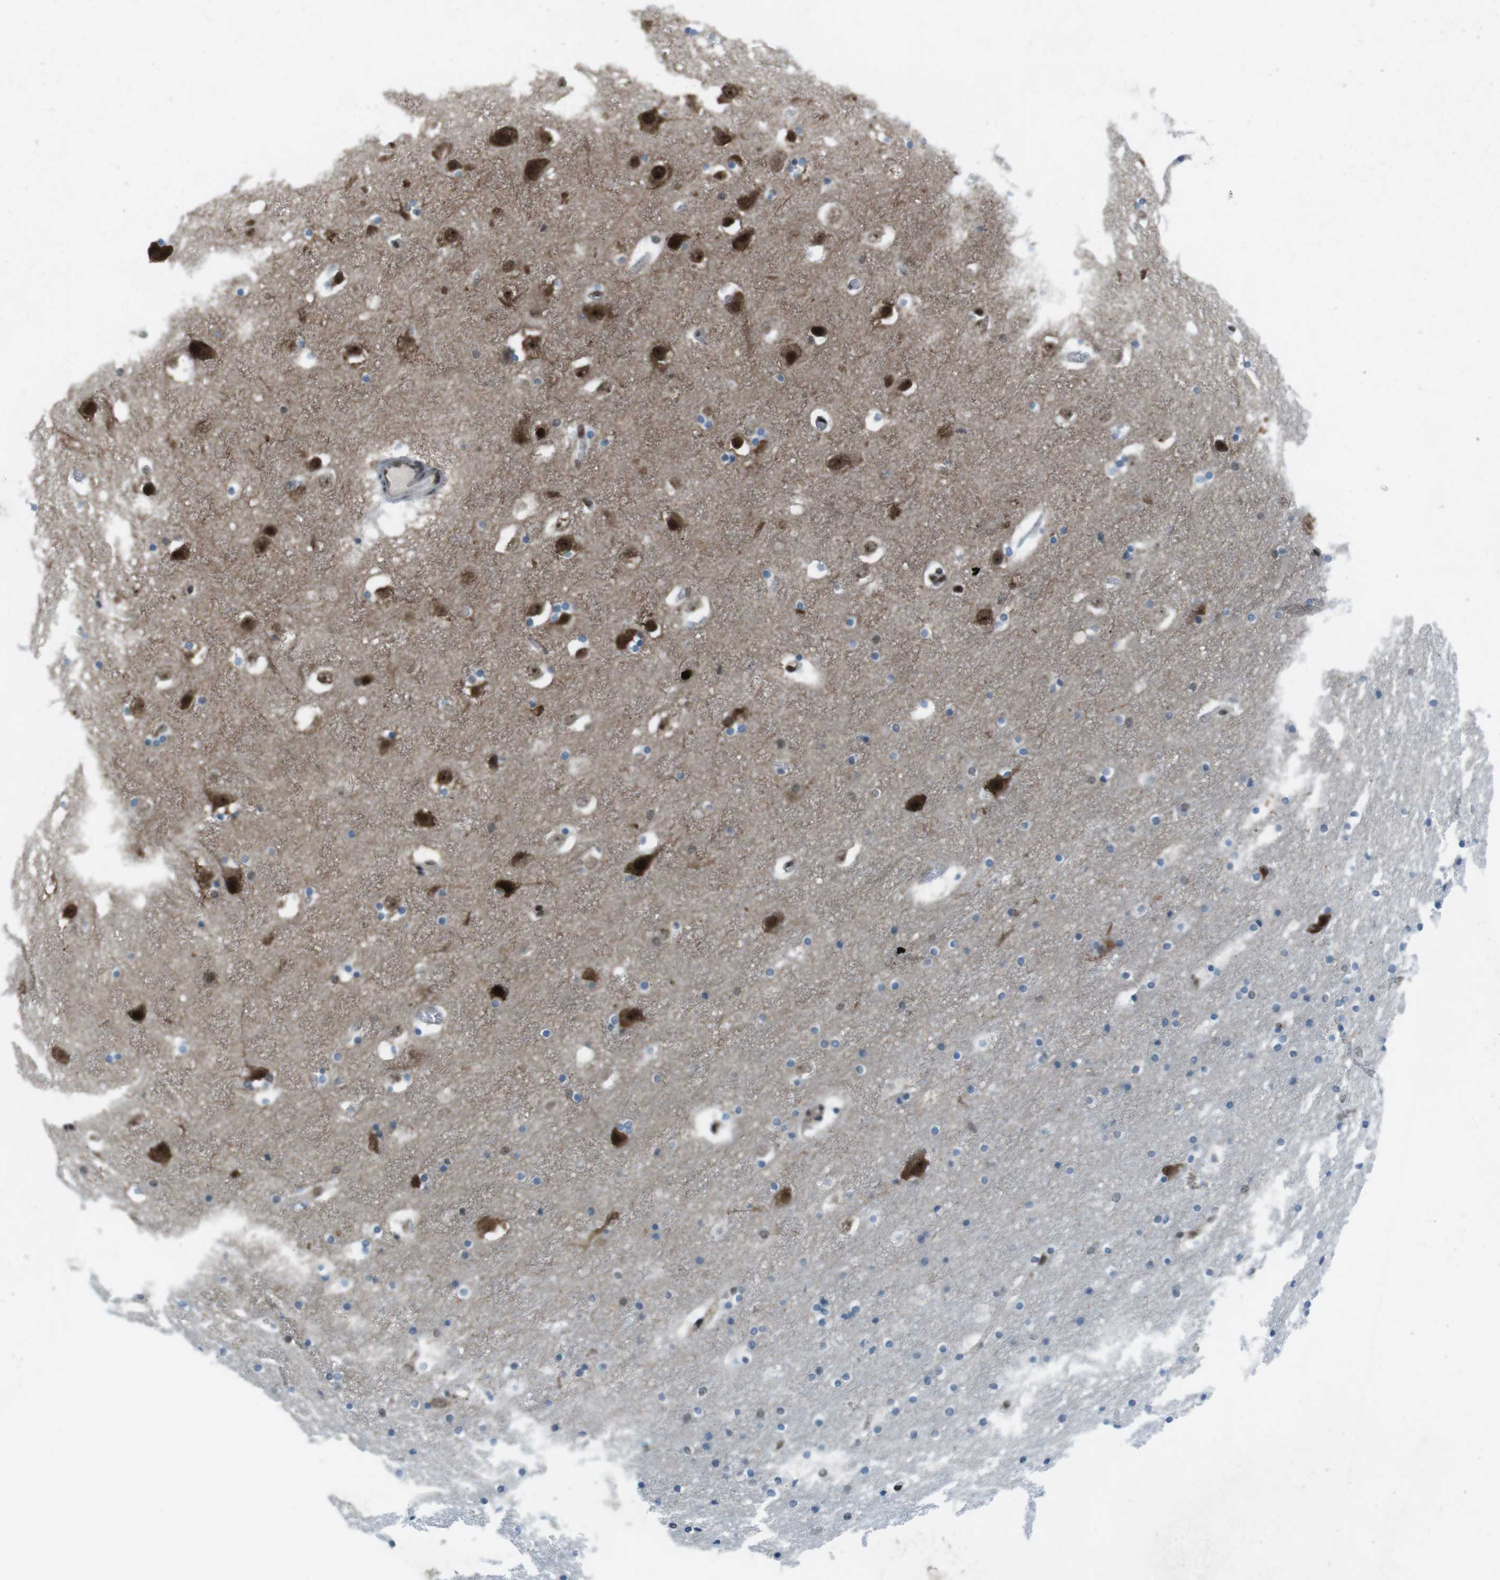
{"staining": {"intensity": "moderate", "quantity": "<25%", "location": "nuclear"}, "tissue": "hippocampus", "cell_type": "Glial cells", "image_type": "normal", "snomed": [{"axis": "morphology", "description": "Normal tissue, NOS"}, {"axis": "topography", "description": "Hippocampus"}], "caption": "Glial cells reveal low levels of moderate nuclear positivity in about <25% of cells in benign human hippocampus. (Brightfield microscopy of DAB IHC at high magnification).", "gene": "CSNK1D", "patient": {"sex": "male", "age": 45}}